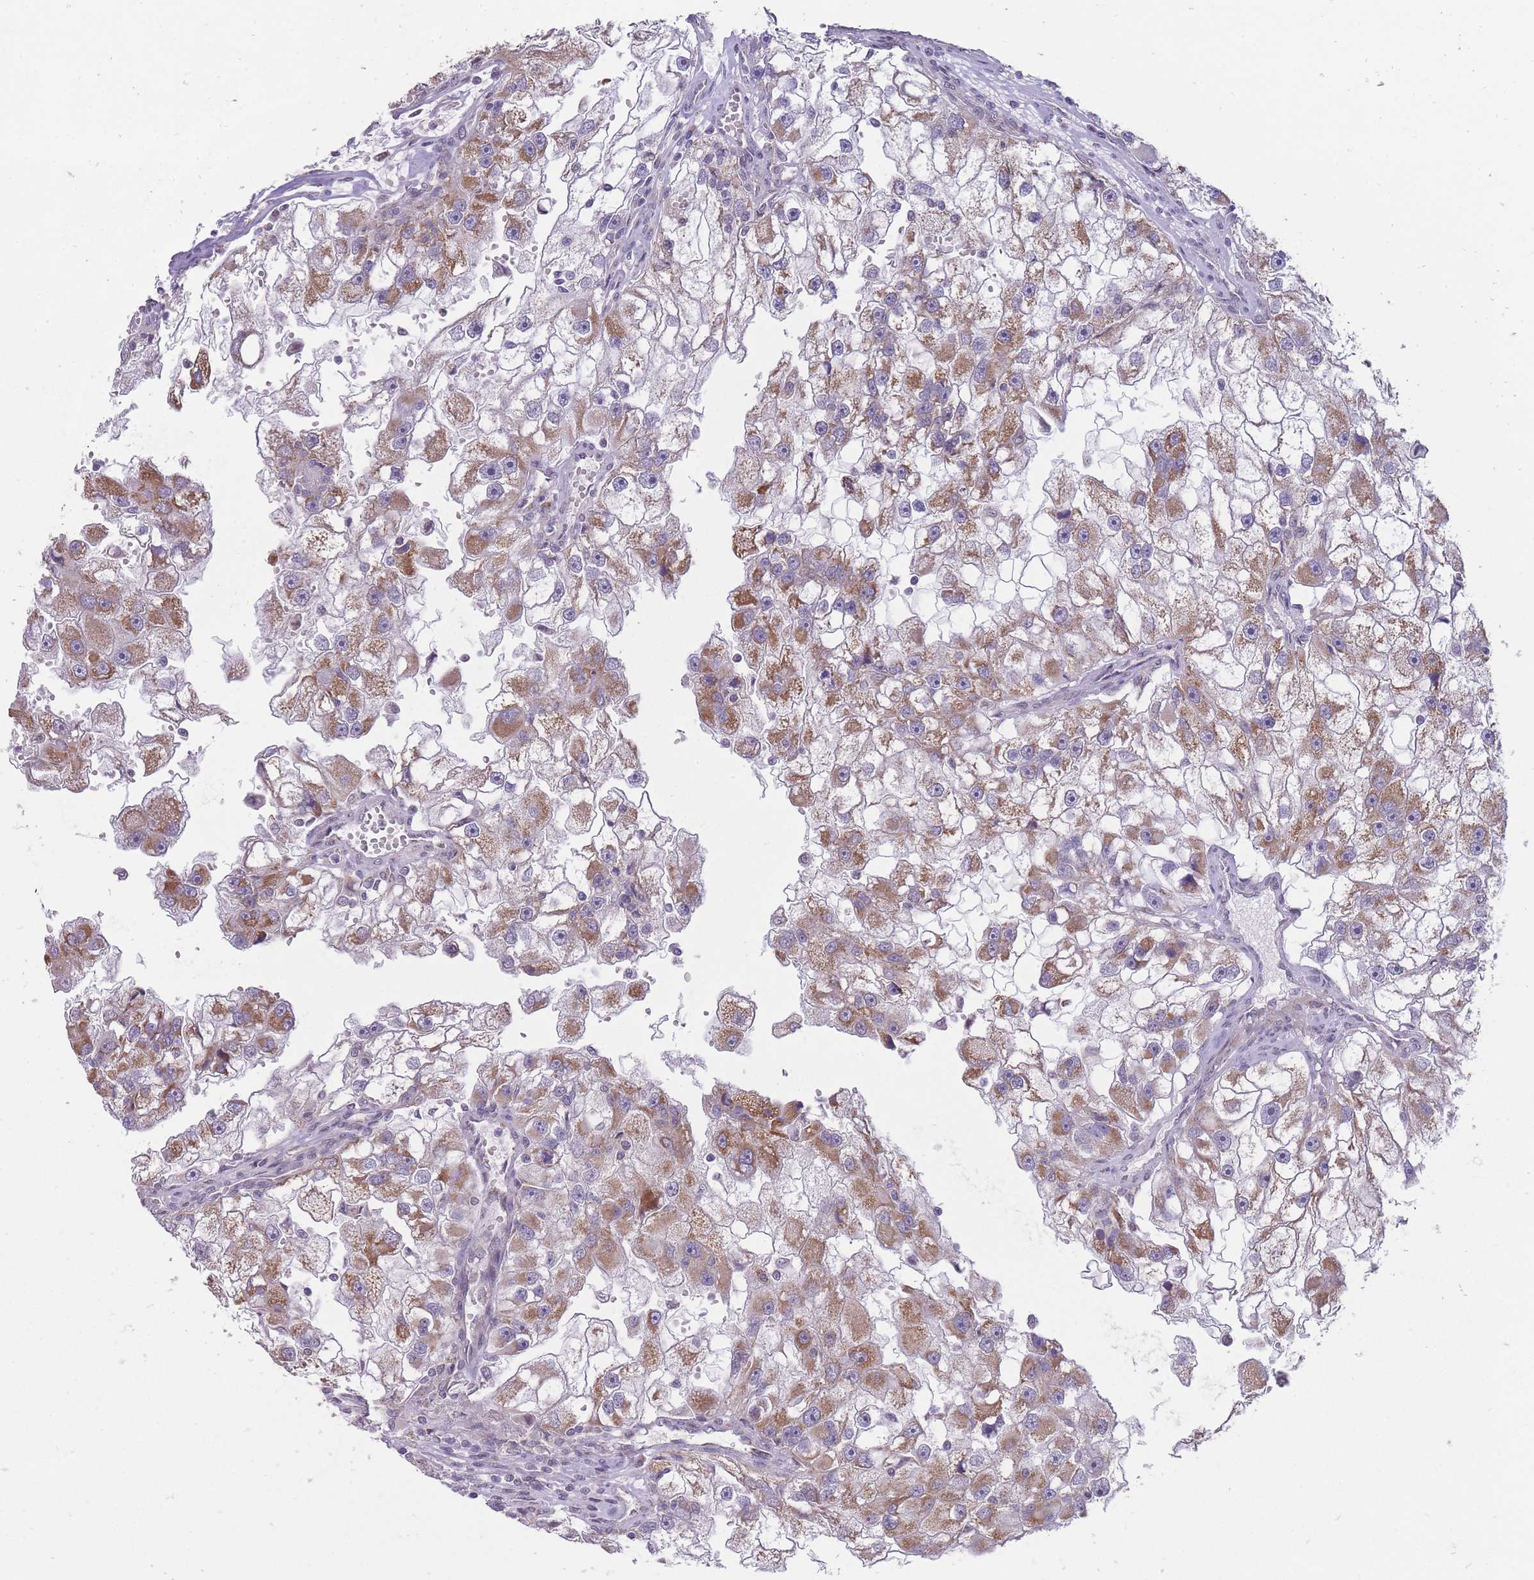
{"staining": {"intensity": "moderate", "quantity": "25%-75%", "location": "cytoplasmic/membranous"}, "tissue": "renal cancer", "cell_type": "Tumor cells", "image_type": "cancer", "snomed": [{"axis": "morphology", "description": "Adenocarcinoma, NOS"}, {"axis": "topography", "description": "Kidney"}], "caption": "Brown immunohistochemical staining in renal cancer (adenocarcinoma) shows moderate cytoplasmic/membranous positivity in approximately 25%-75% of tumor cells. (IHC, brightfield microscopy, high magnification).", "gene": "NELL1", "patient": {"sex": "male", "age": 63}}